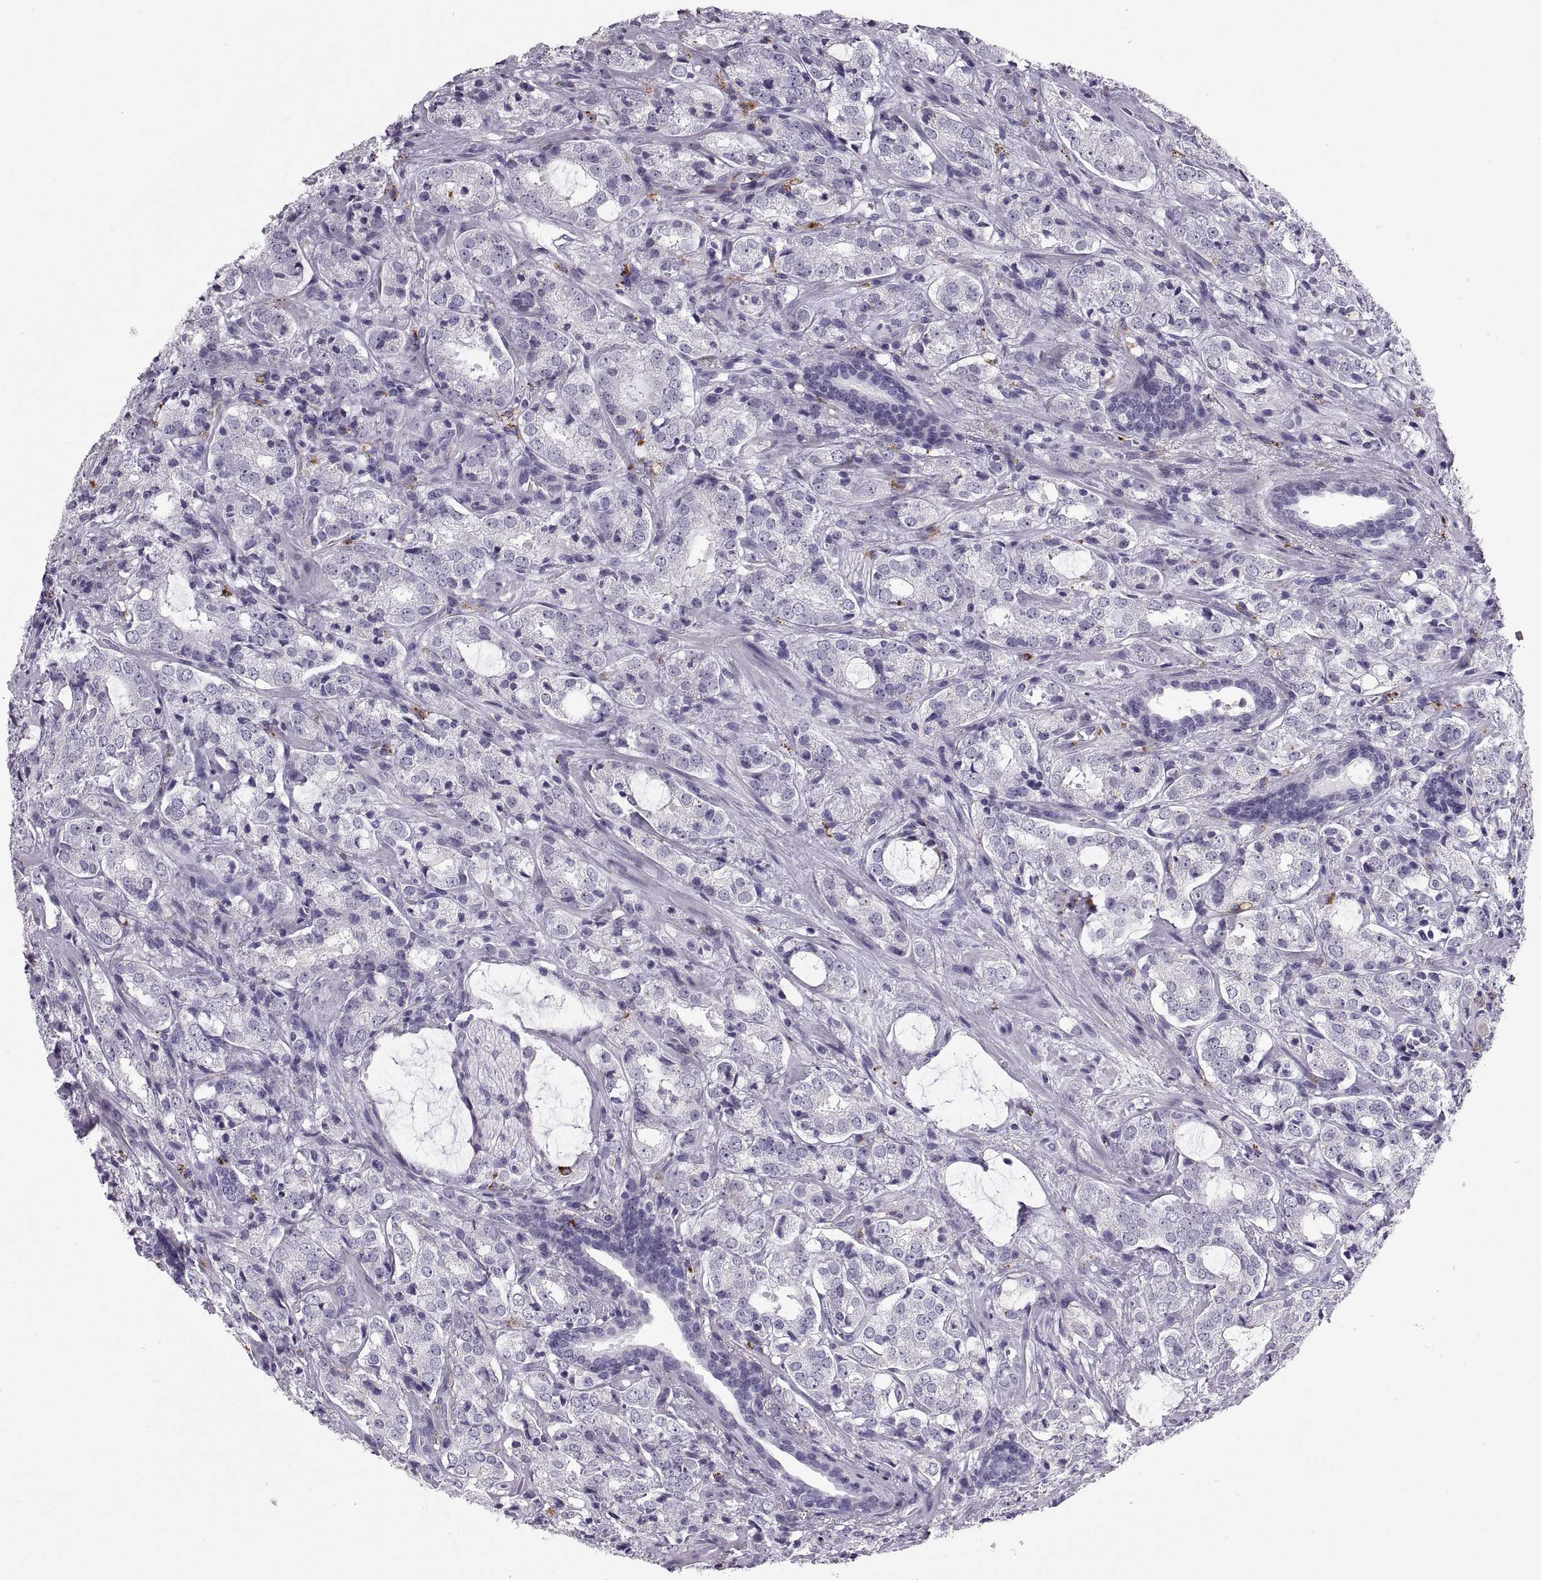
{"staining": {"intensity": "negative", "quantity": "none", "location": "none"}, "tissue": "prostate cancer", "cell_type": "Tumor cells", "image_type": "cancer", "snomed": [{"axis": "morphology", "description": "Adenocarcinoma, NOS"}, {"axis": "topography", "description": "Prostate"}], "caption": "Tumor cells show no significant protein positivity in adenocarcinoma (prostate).", "gene": "QRICH2", "patient": {"sex": "male", "age": 66}}